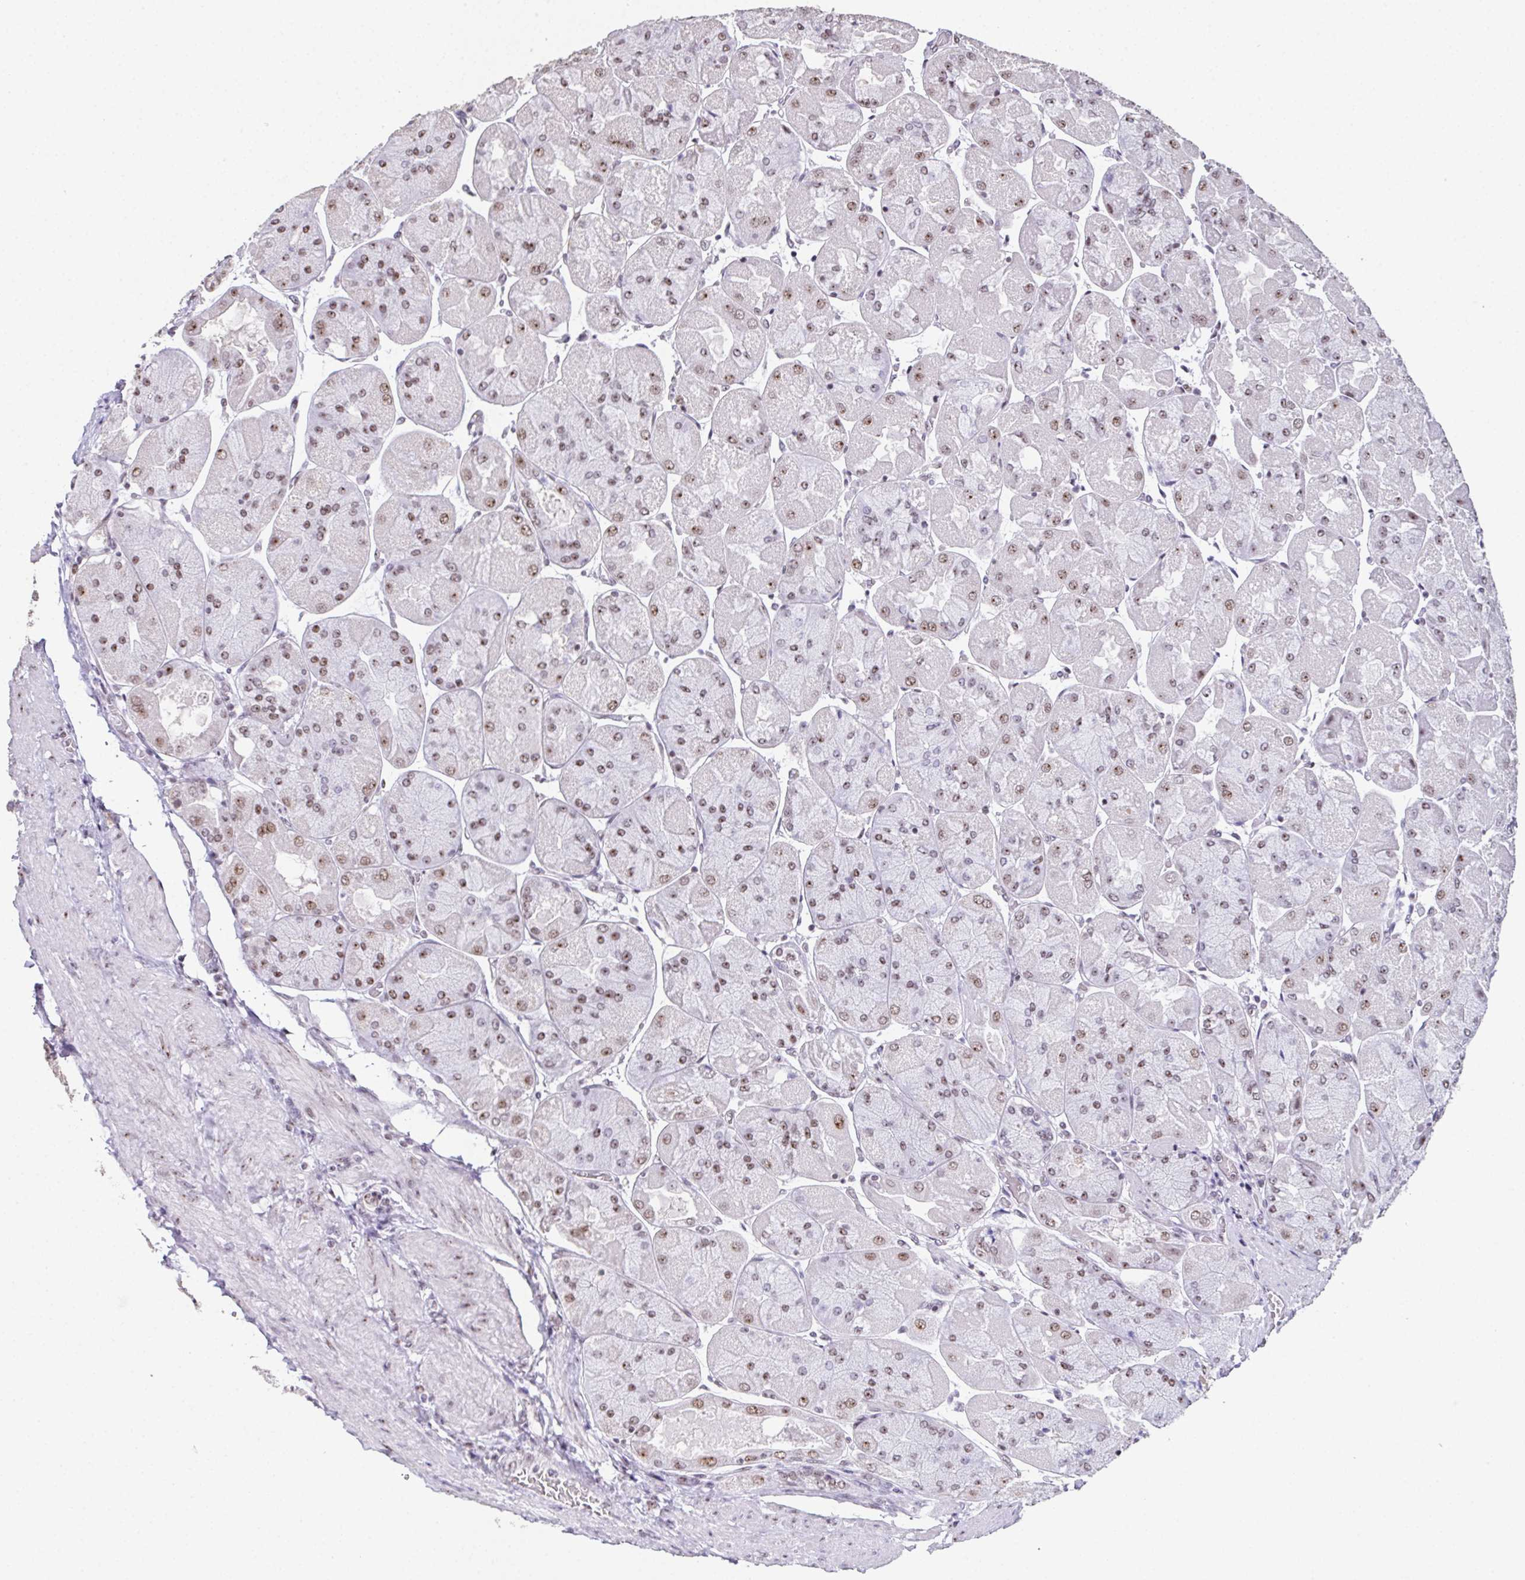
{"staining": {"intensity": "moderate", "quantity": ">75%", "location": "nuclear"}, "tissue": "stomach", "cell_type": "Glandular cells", "image_type": "normal", "snomed": [{"axis": "morphology", "description": "Normal tissue, NOS"}, {"axis": "topography", "description": "Stomach"}], "caption": "Brown immunohistochemical staining in unremarkable stomach shows moderate nuclear staining in about >75% of glandular cells.", "gene": "ZNF800", "patient": {"sex": "female", "age": 61}}